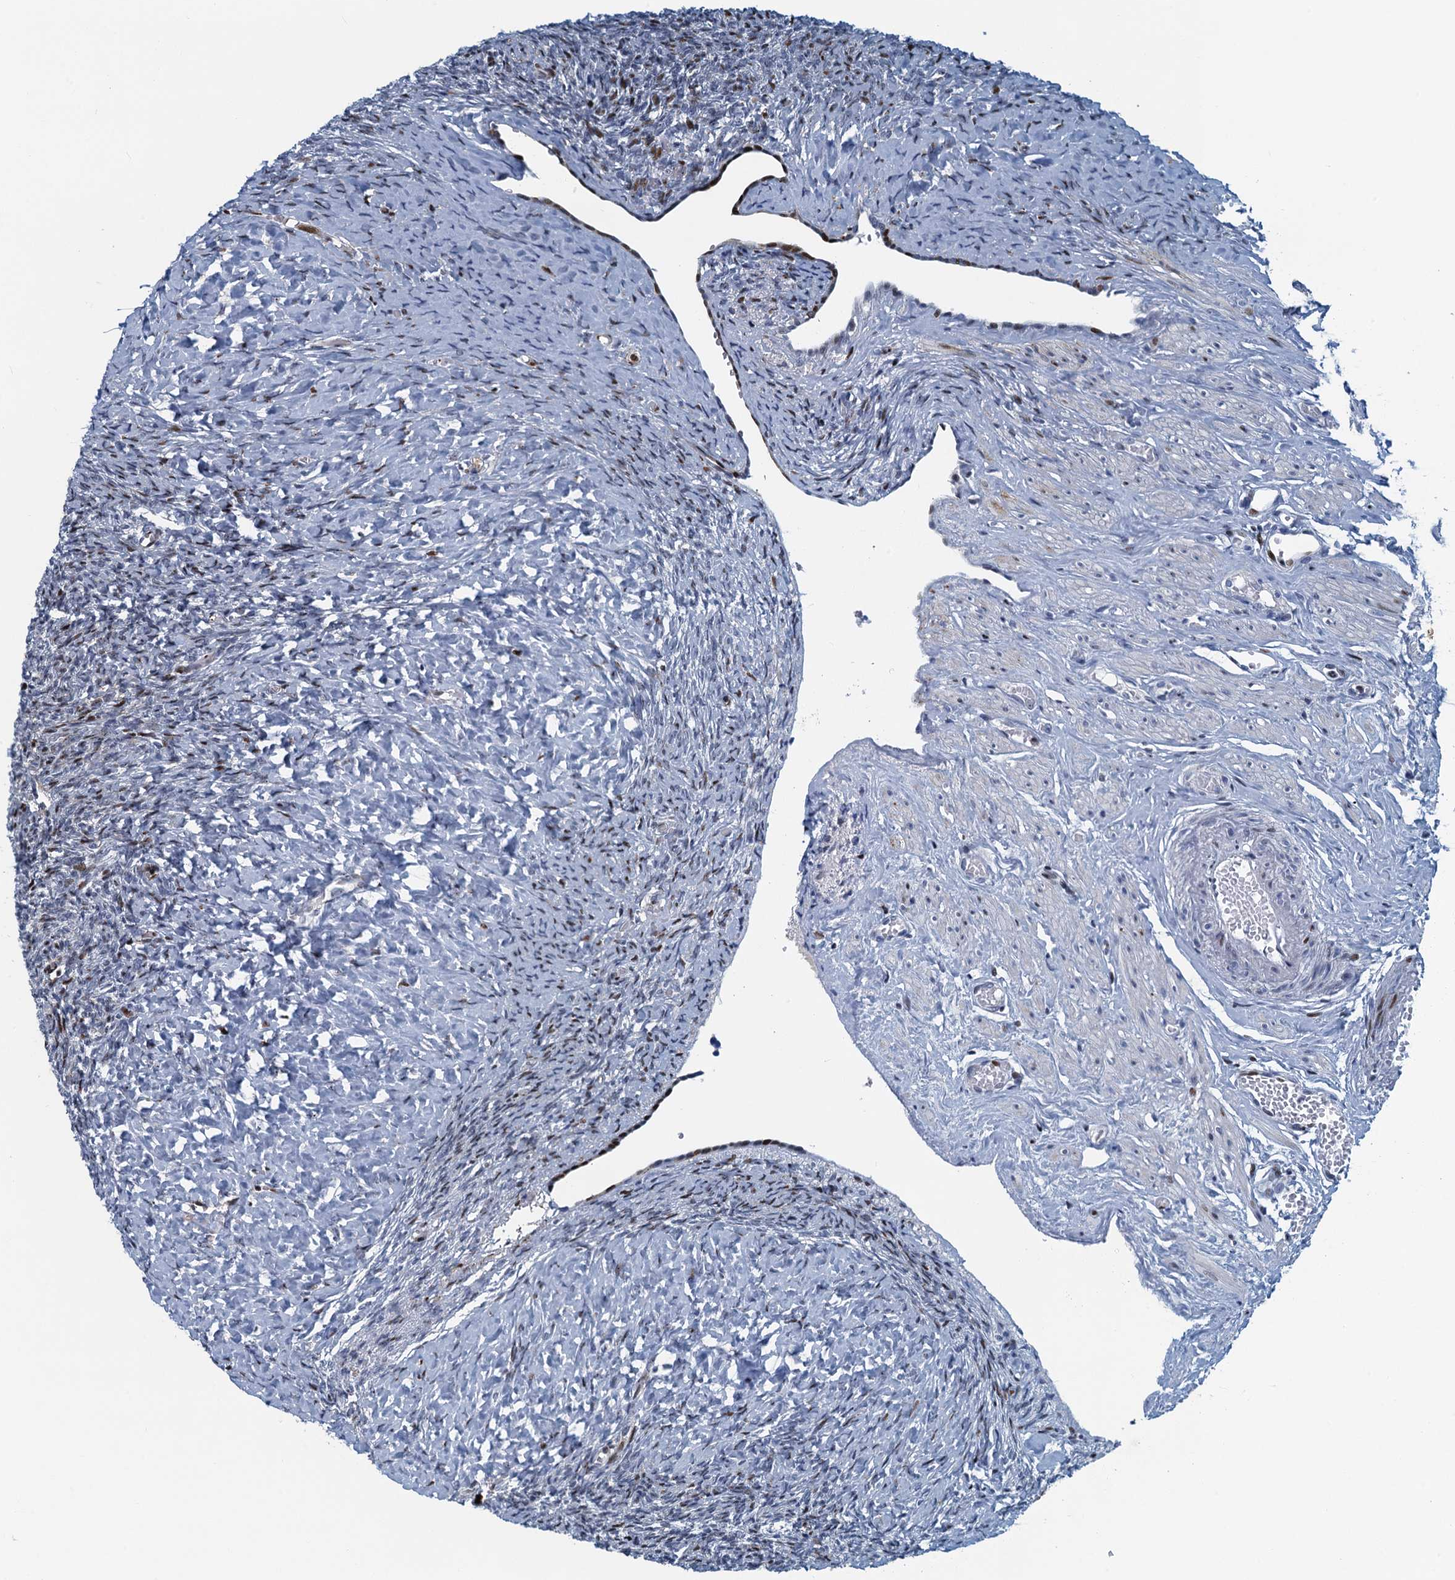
{"staining": {"intensity": "moderate", "quantity": "25%-75%", "location": "nuclear"}, "tissue": "ovary", "cell_type": "Follicle cells", "image_type": "normal", "snomed": [{"axis": "morphology", "description": "Normal tissue, NOS"}, {"axis": "topography", "description": "Ovary"}], "caption": "Ovary stained with immunohistochemistry exhibits moderate nuclear positivity in approximately 25%-75% of follicle cells.", "gene": "ANKRD13D", "patient": {"sex": "female", "age": 41}}